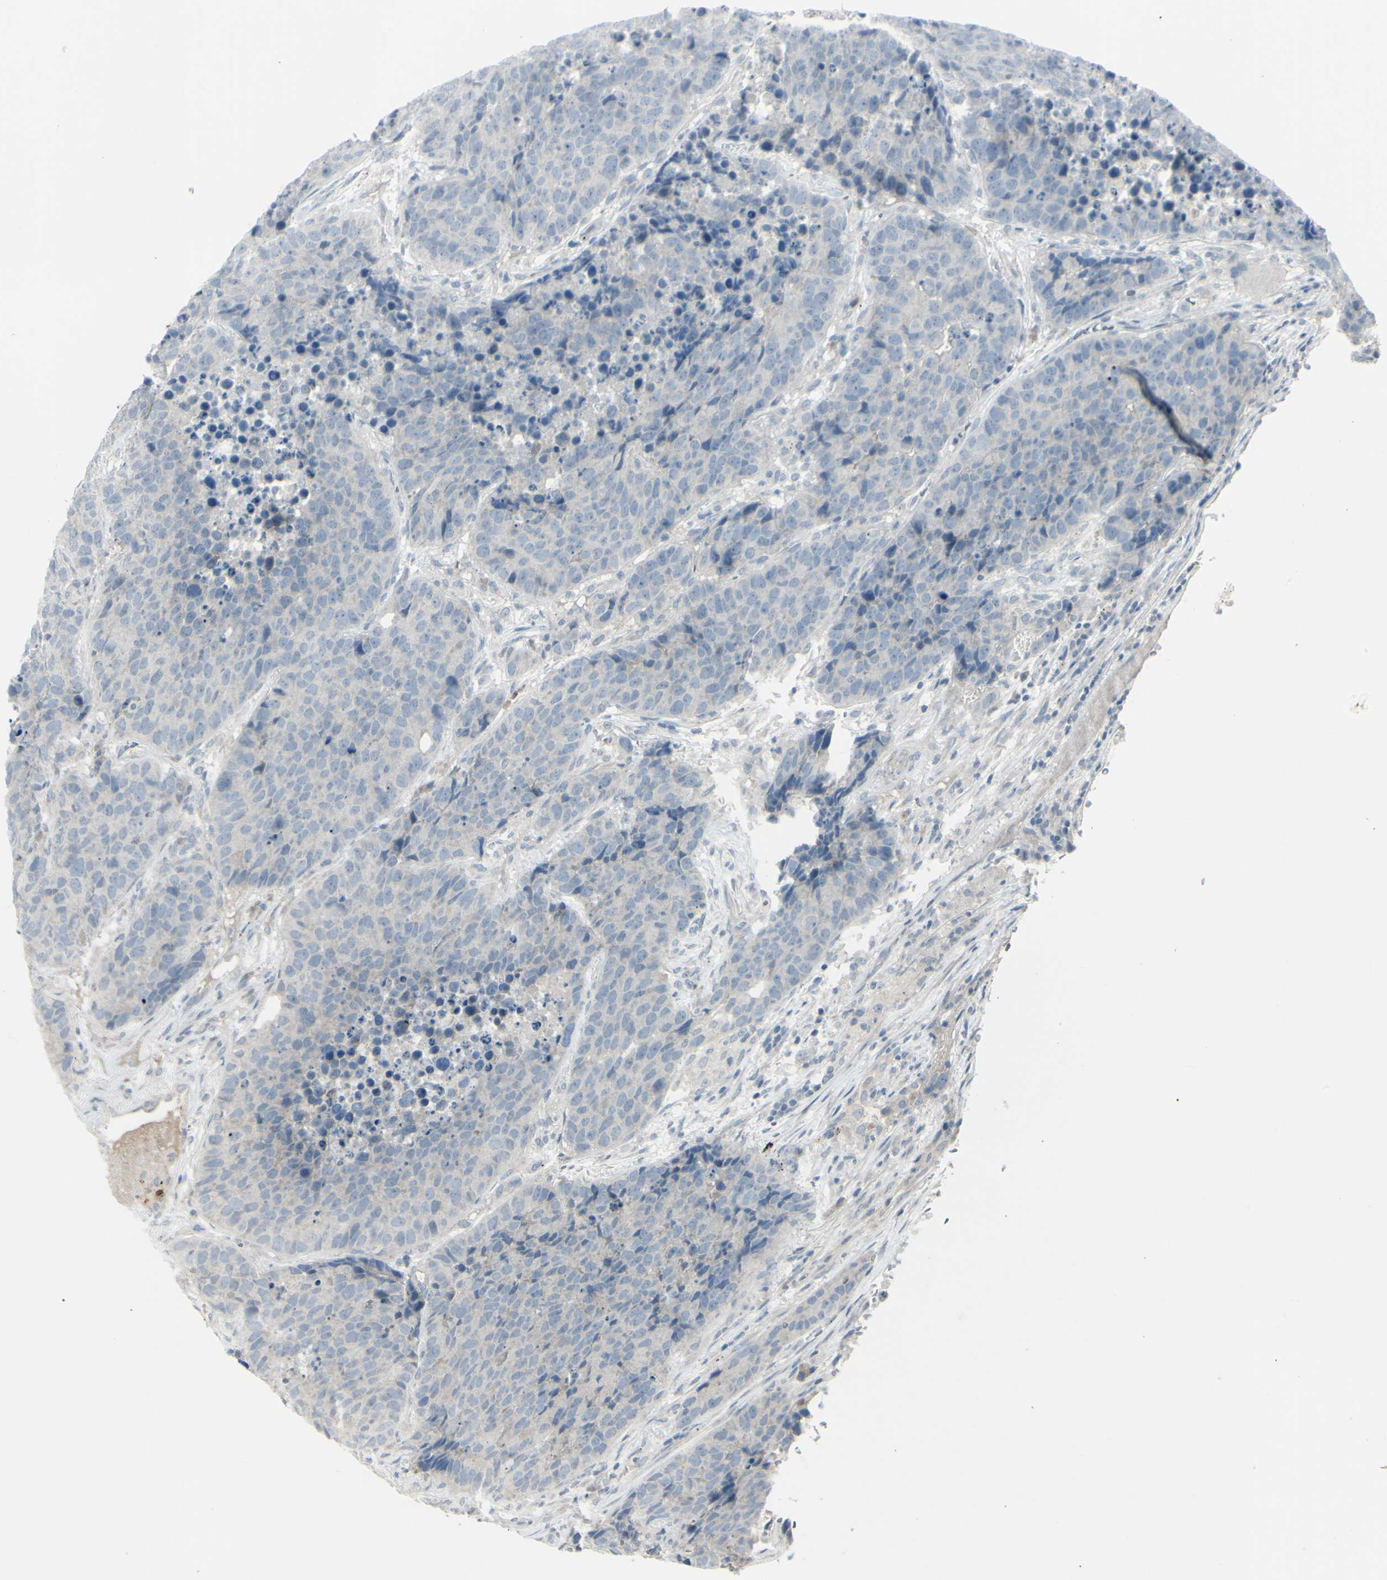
{"staining": {"intensity": "negative", "quantity": "none", "location": "none"}, "tissue": "carcinoid", "cell_type": "Tumor cells", "image_type": "cancer", "snomed": [{"axis": "morphology", "description": "Carcinoid, malignant, NOS"}, {"axis": "topography", "description": "Lung"}], "caption": "The immunohistochemistry (IHC) histopathology image has no significant expression in tumor cells of carcinoid tissue.", "gene": "SH3GL2", "patient": {"sex": "male", "age": 60}}